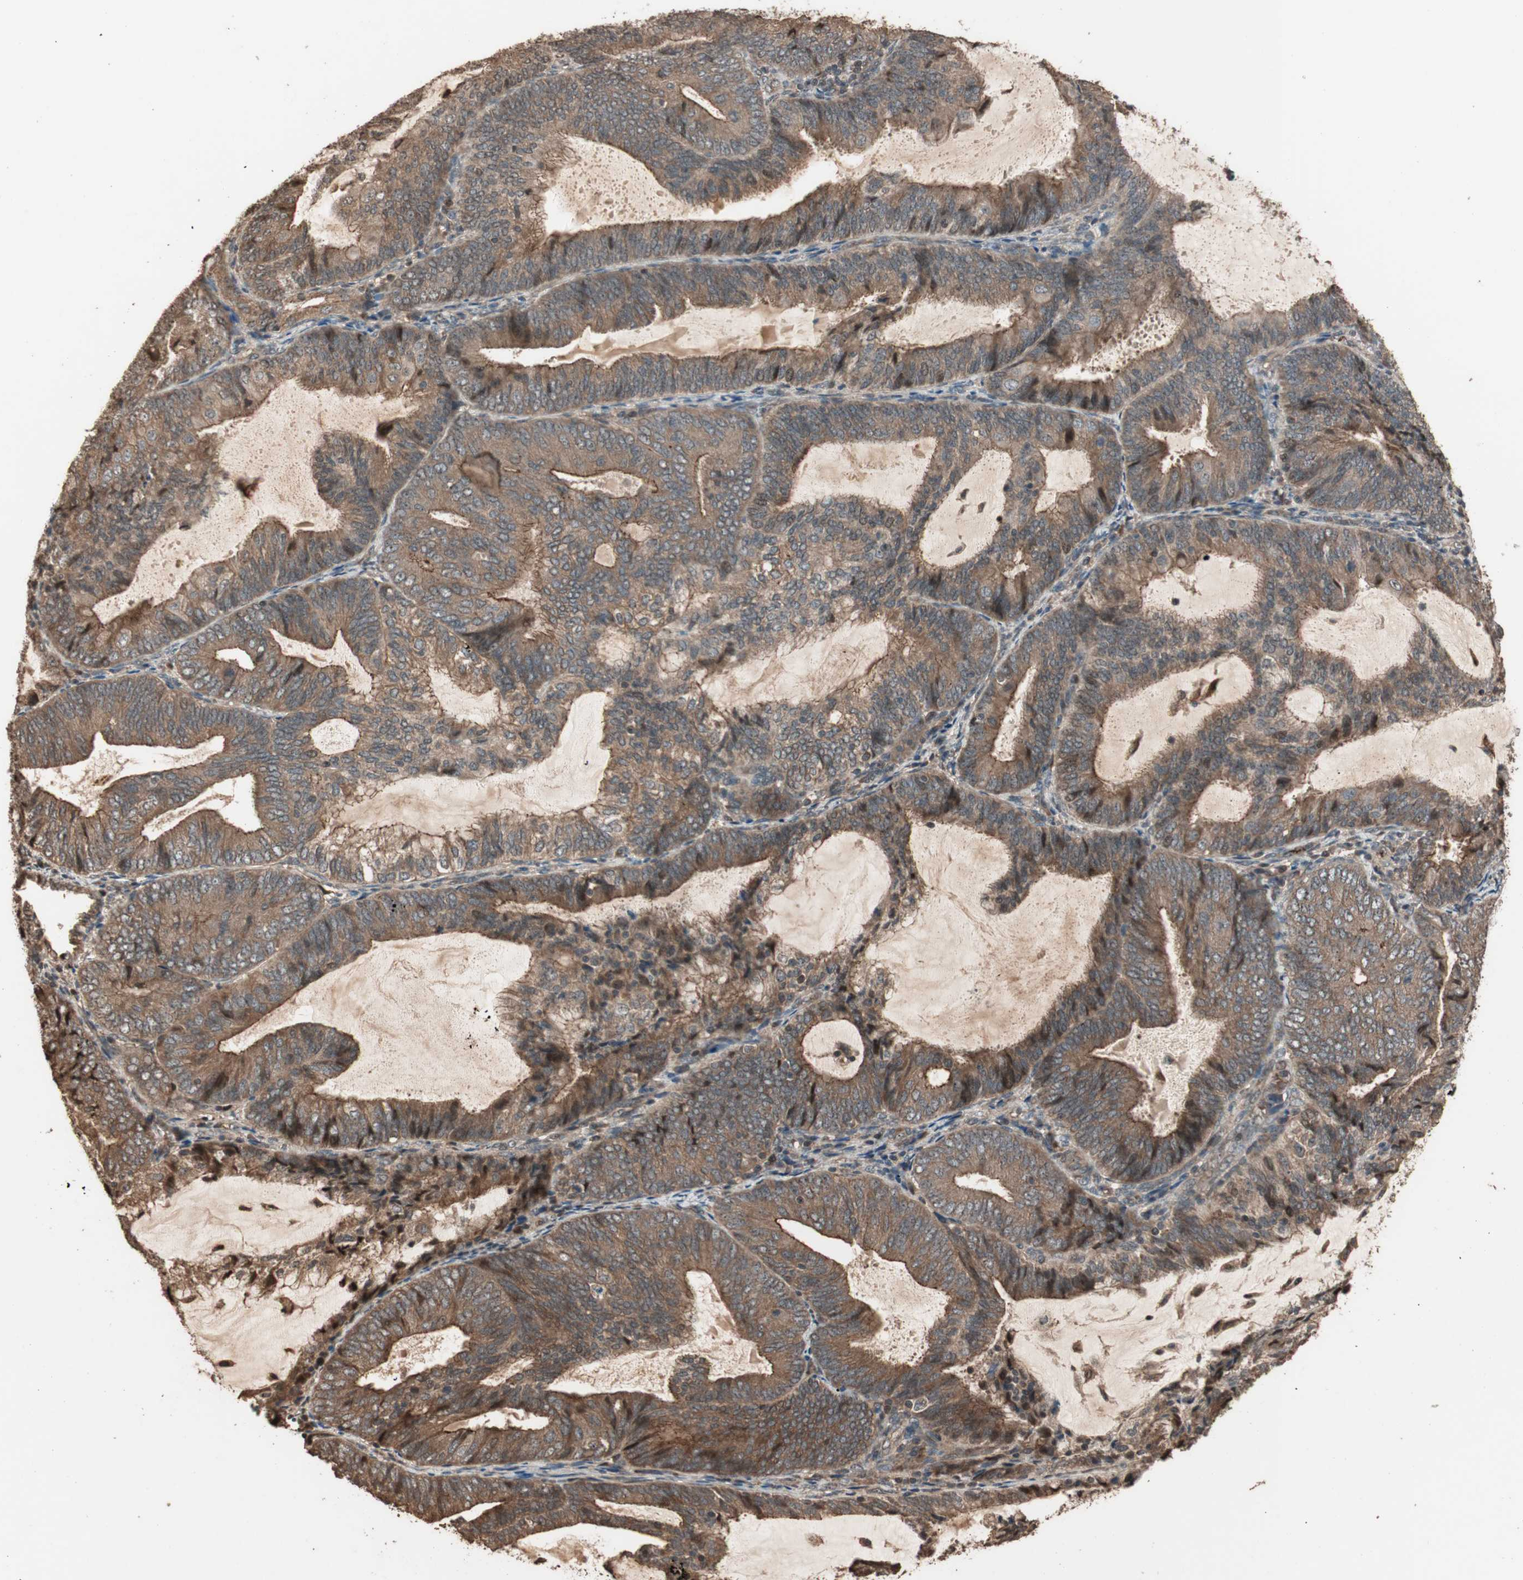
{"staining": {"intensity": "moderate", "quantity": ">75%", "location": "cytoplasmic/membranous"}, "tissue": "endometrial cancer", "cell_type": "Tumor cells", "image_type": "cancer", "snomed": [{"axis": "morphology", "description": "Adenocarcinoma, NOS"}, {"axis": "topography", "description": "Endometrium"}], "caption": "The histopathology image demonstrates immunohistochemical staining of endometrial adenocarcinoma. There is moderate cytoplasmic/membranous positivity is identified in approximately >75% of tumor cells. The staining is performed using DAB brown chromogen to label protein expression. The nuclei are counter-stained blue using hematoxylin.", "gene": "USP20", "patient": {"sex": "female", "age": 81}}